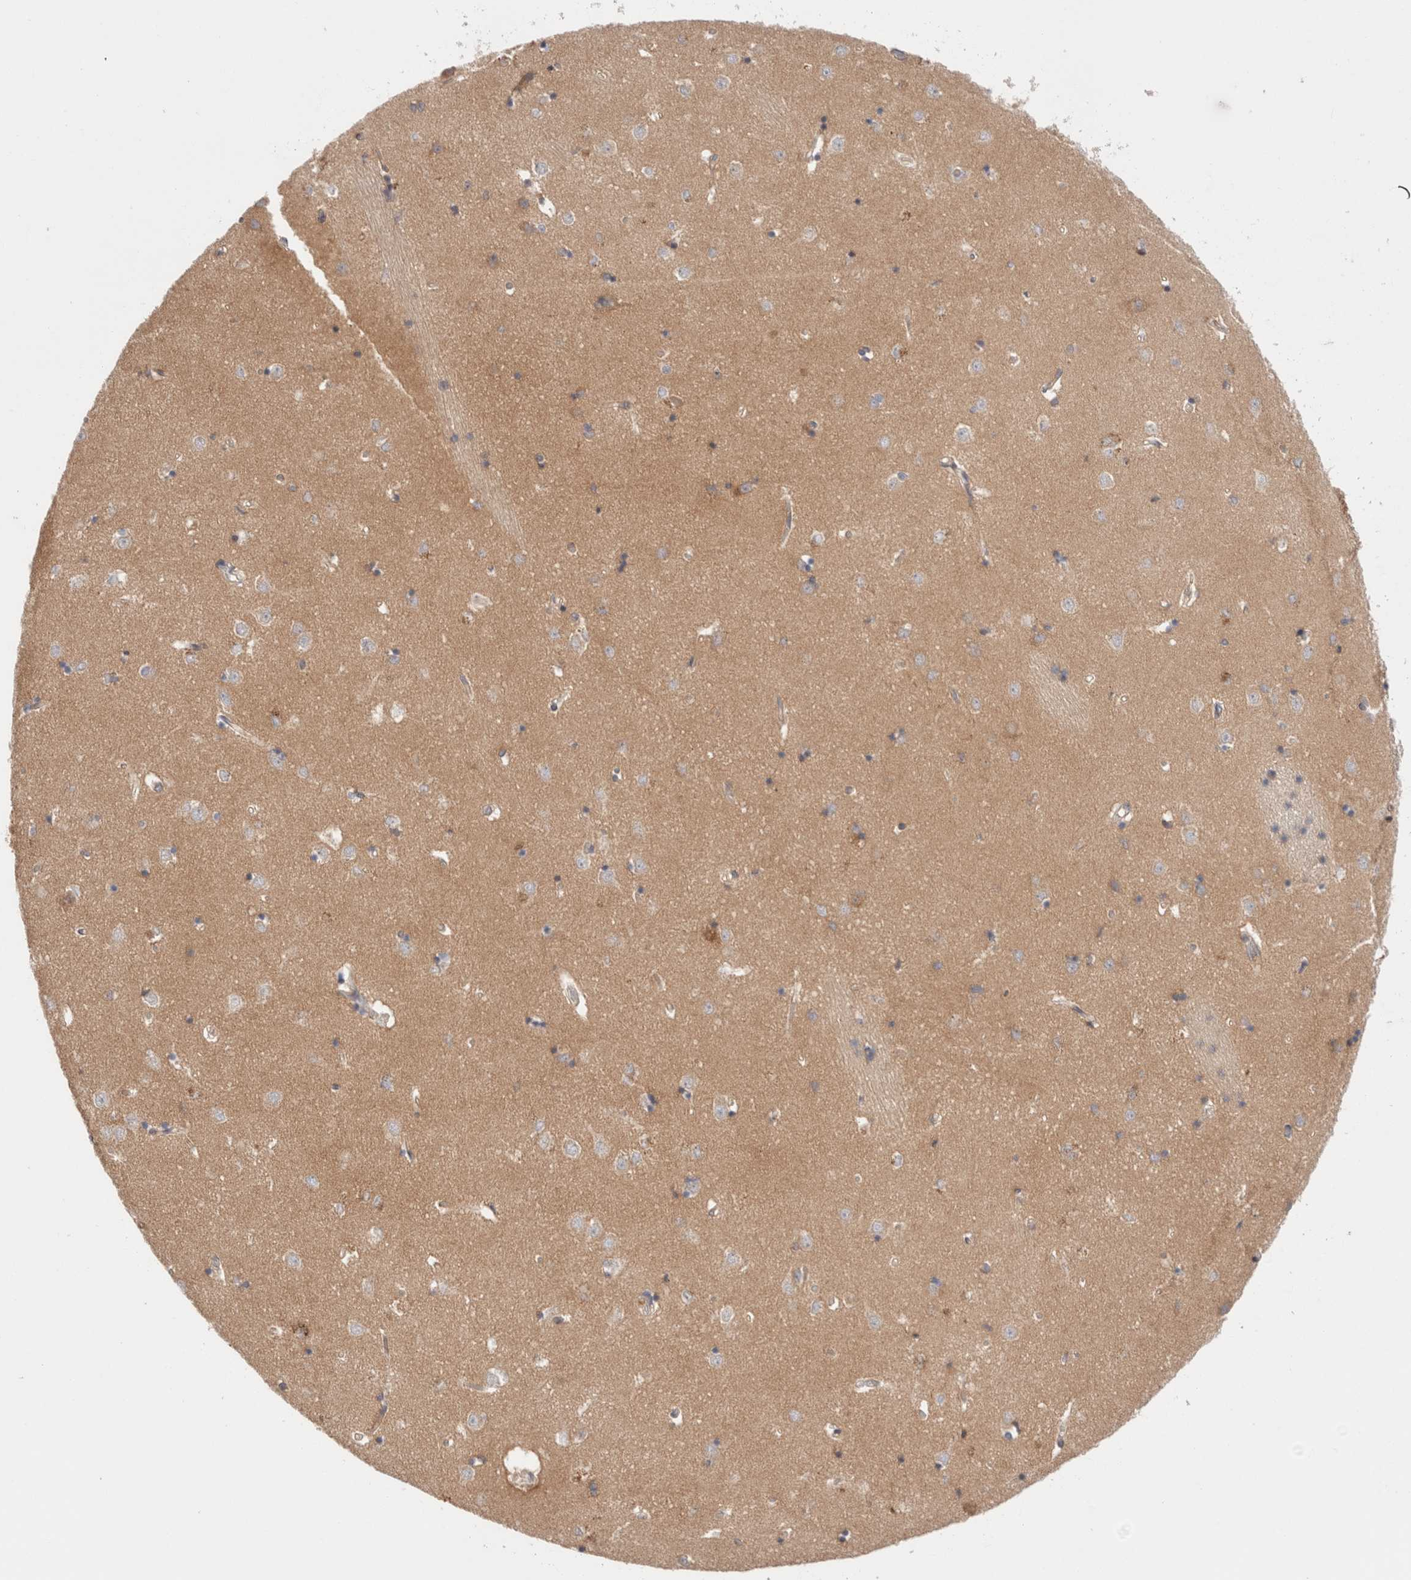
{"staining": {"intensity": "negative", "quantity": "none", "location": "none"}, "tissue": "caudate", "cell_type": "Glial cells", "image_type": "normal", "snomed": [{"axis": "morphology", "description": "Normal tissue, NOS"}, {"axis": "topography", "description": "Lateral ventricle wall"}], "caption": "IHC micrograph of benign caudate: caudate stained with DAB reveals no significant protein expression in glial cells. (DAB immunohistochemistry, high magnification).", "gene": "SIKE1", "patient": {"sex": "male", "age": 45}}